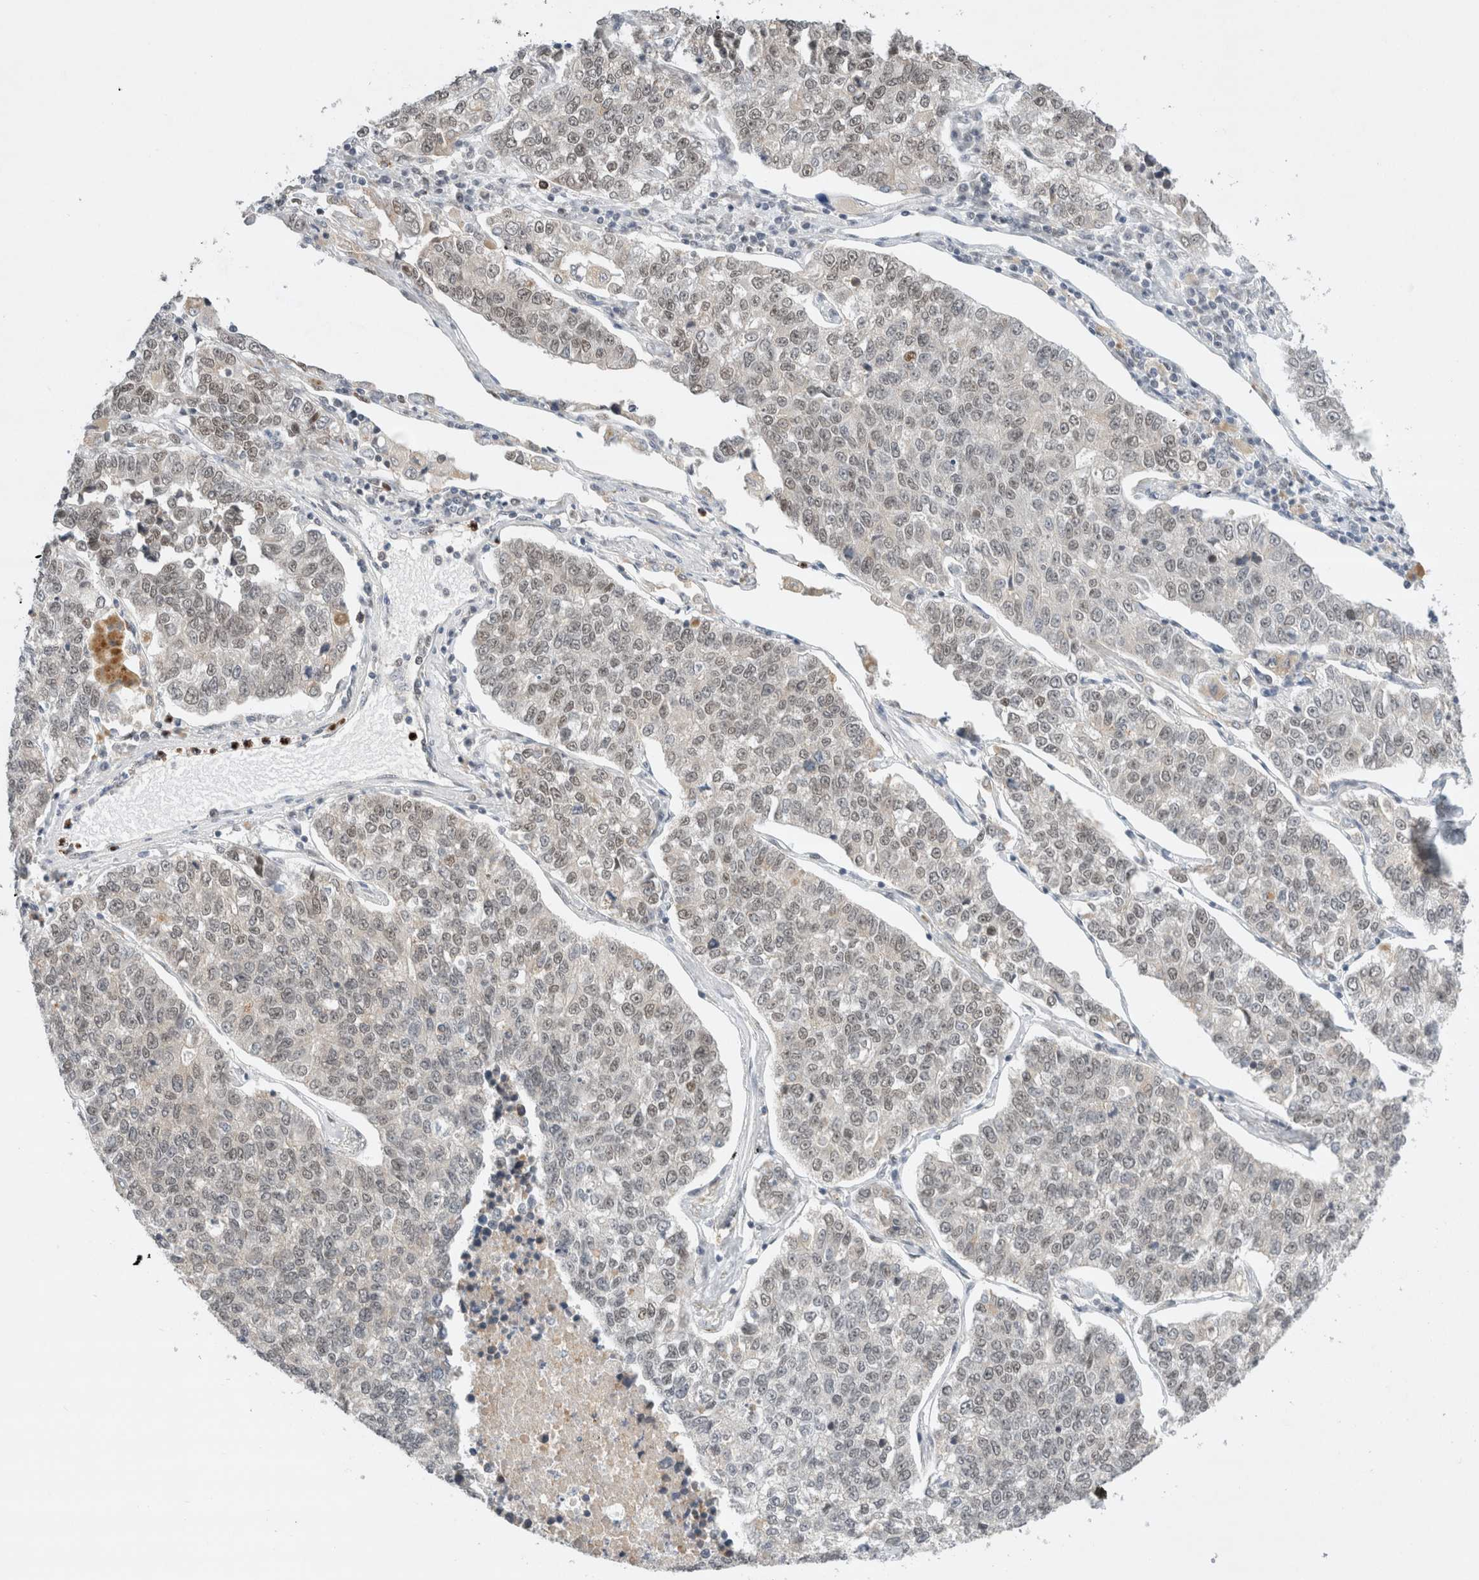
{"staining": {"intensity": "weak", "quantity": "25%-75%", "location": "nuclear"}, "tissue": "lung cancer", "cell_type": "Tumor cells", "image_type": "cancer", "snomed": [{"axis": "morphology", "description": "Adenocarcinoma, NOS"}, {"axis": "topography", "description": "Lung"}], "caption": "This micrograph demonstrates immunohistochemistry (IHC) staining of human adenocarcinoma (lung), with low weak nuclear staining in approximately 25%-75% of tumor cells.", "gene": "GTF2I", "patient": {"sex": "male", "age": 49}}